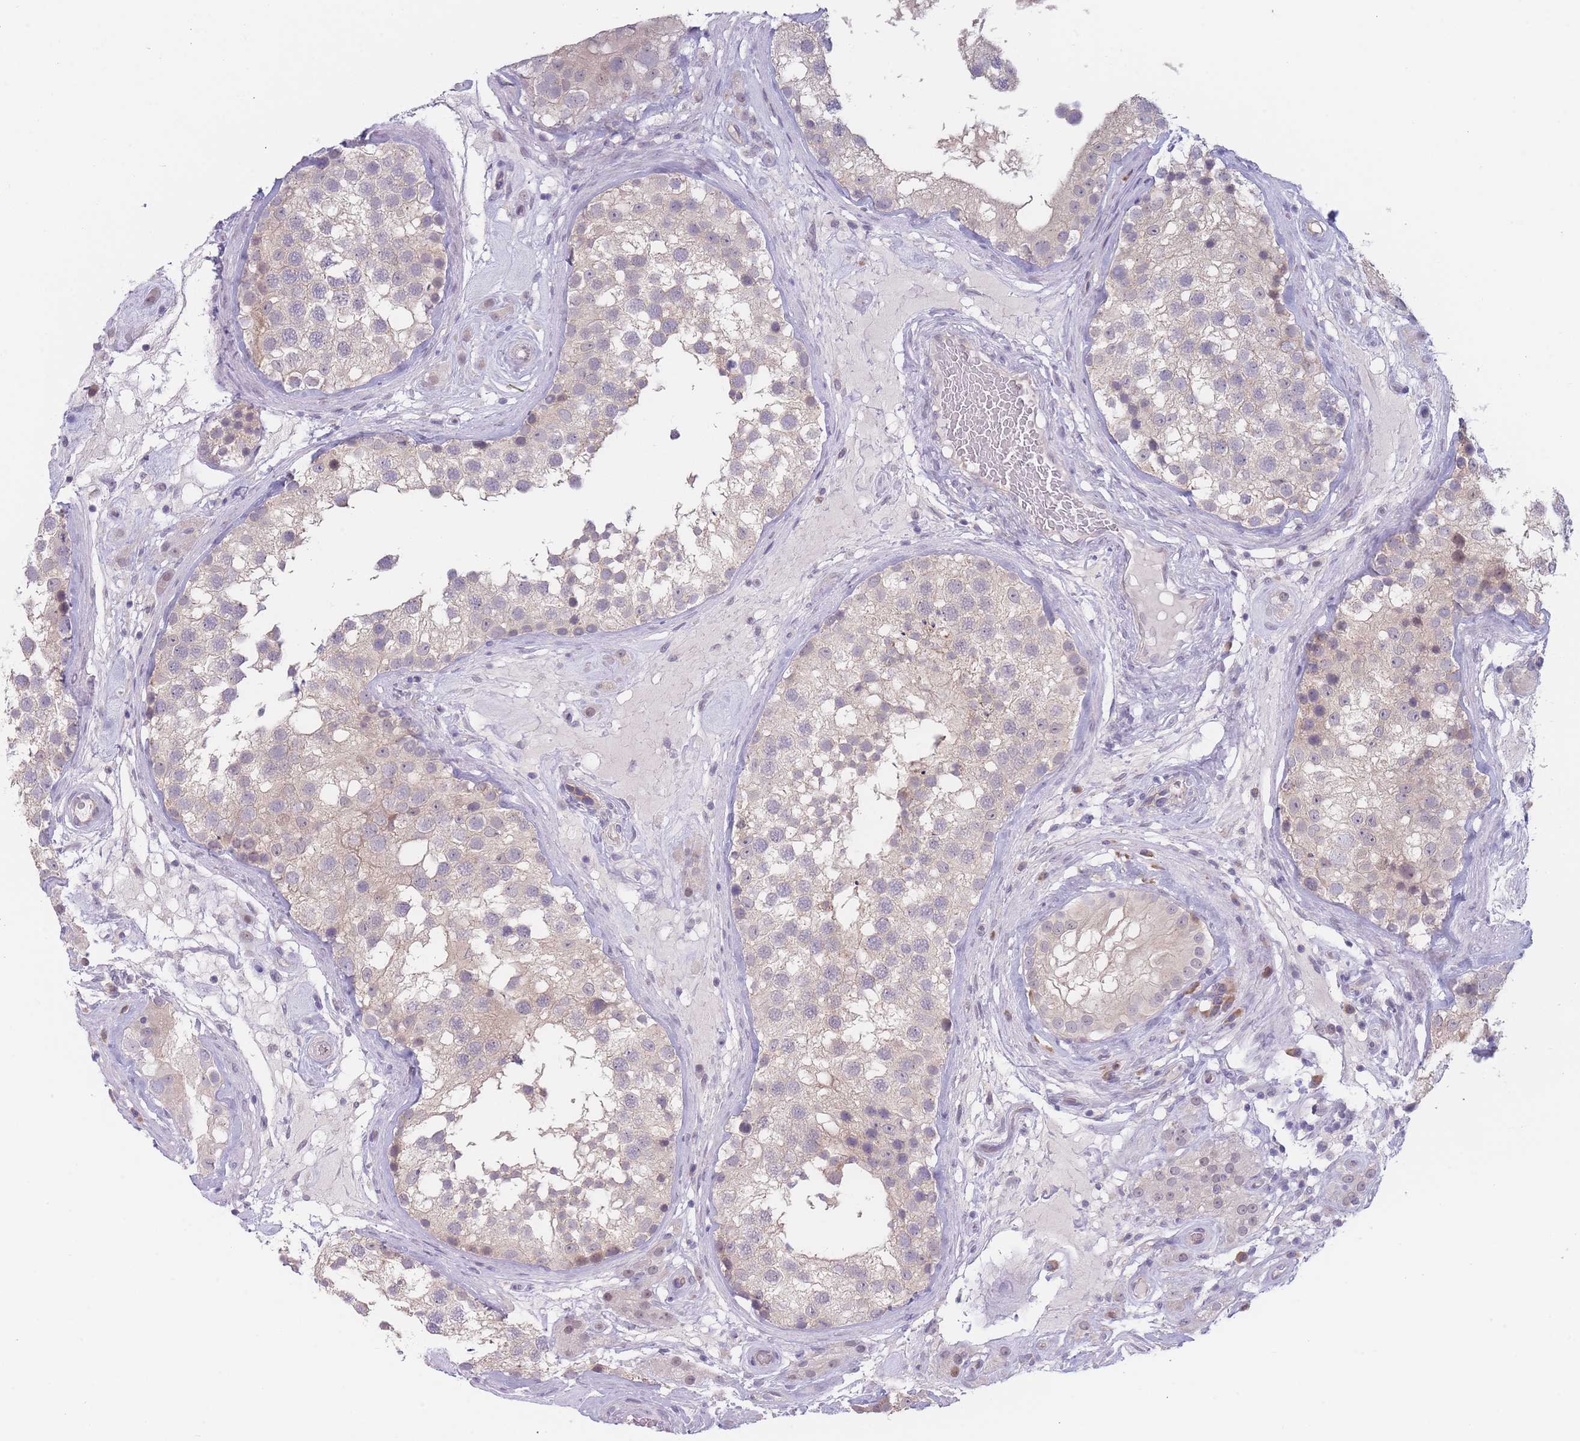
{"staining": {"intensity": "weak", "quantity": "25%-75%", "location": "cytoplasmic/membranous"}, "tissue": "testis", "cell_type": "Cells in seminiferous ducts", "image_type": "normal", "snomed": [{"axis": "morphology", "description": "Normal tissue, NOS"}, {"axis": "topography", "description": "Testis"}], "caption": "Protein staining of unremarkable testis displays weak cytoplasmic/membranous expression in about 25%-75% of cells in seminiferous ducts.", "gene": "FAM227B", "patient": {"sex": "male", "age": 46}}